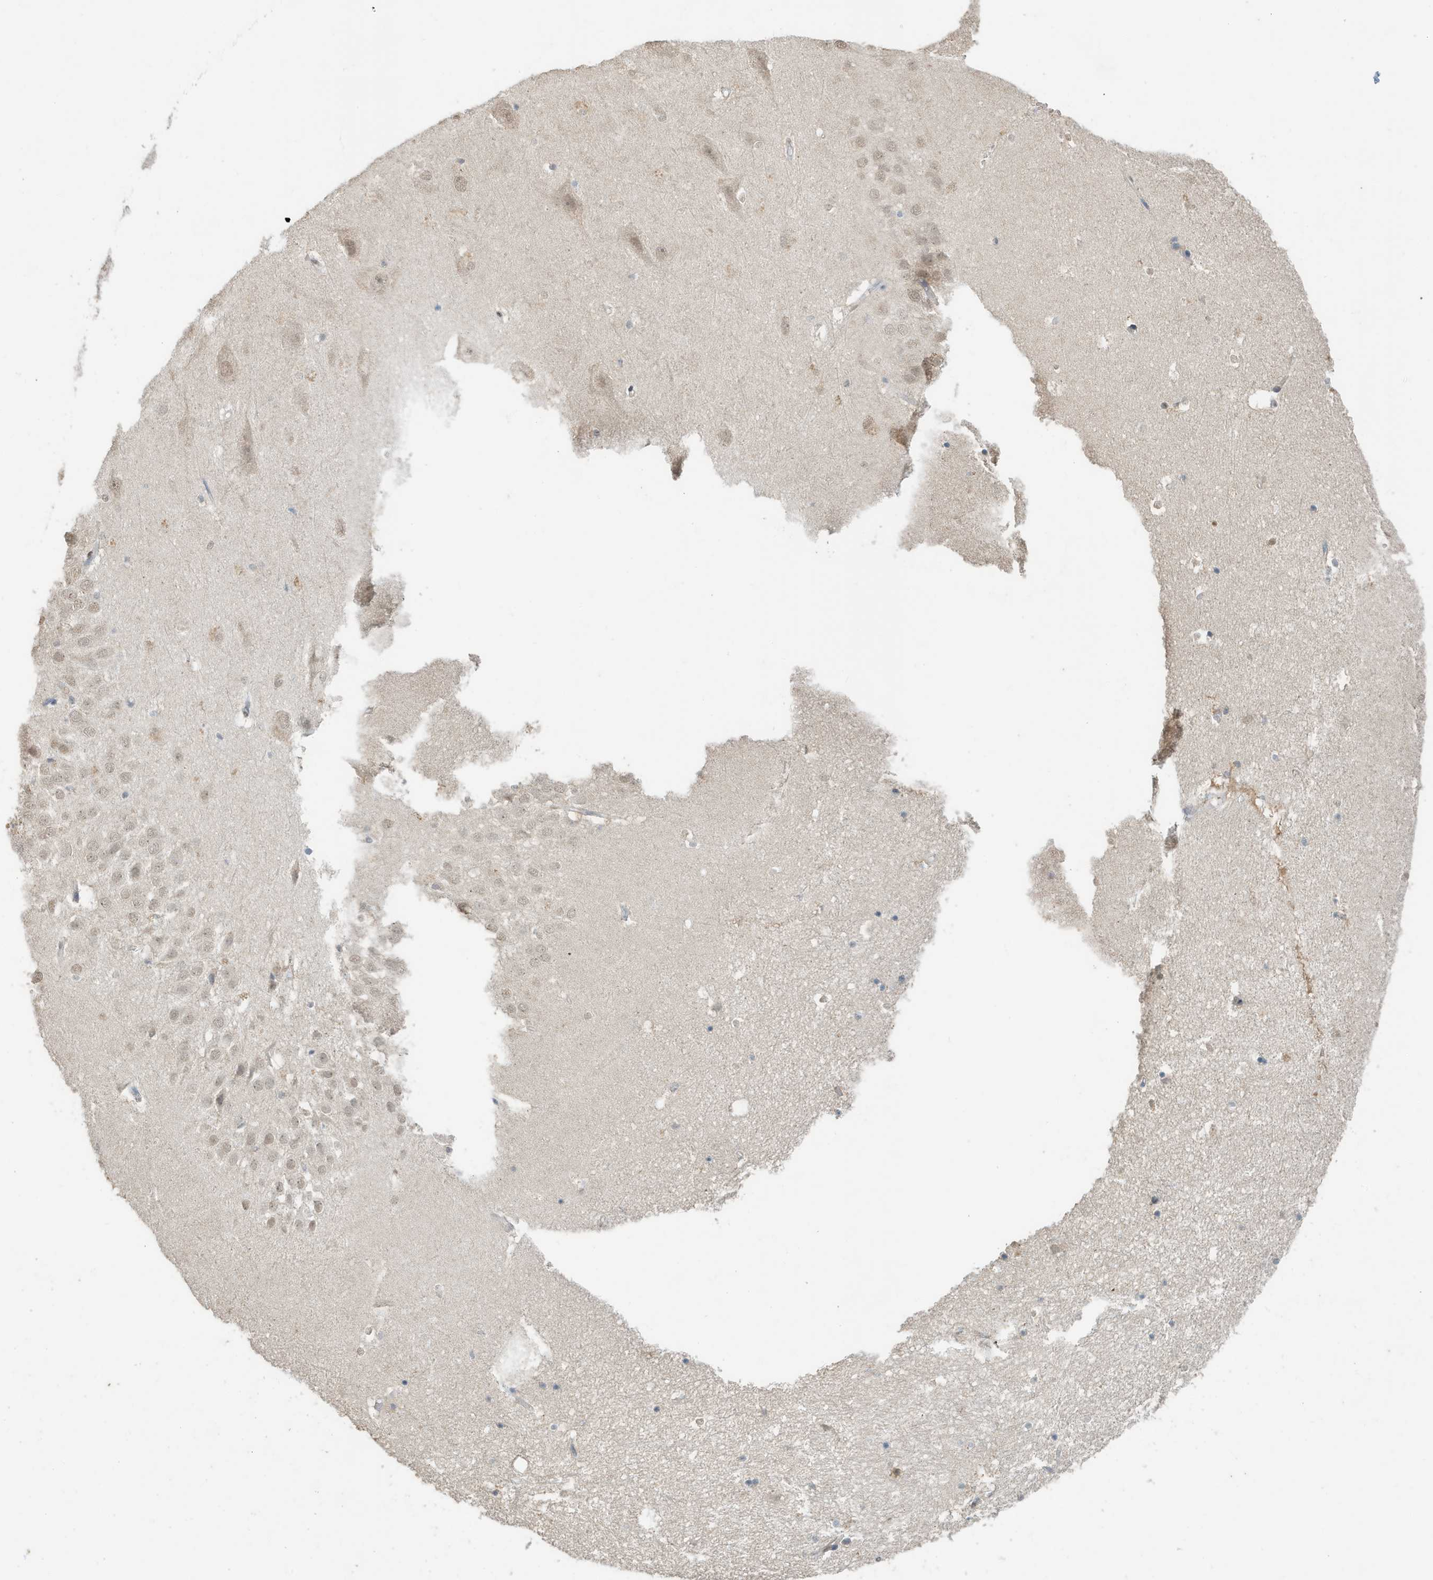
{"staining": {"intensity": "negative", "quantity": "none", "location": "none"}, "tissue": "hippocampus", "cell_type": "Glial cells", "image_type": "normal", "snomed": [{"axis": "morphology", "description": "Normal tissue, NOS"}, {"axis": "topography", "description": "Hippocampus"}], "caption": "A high-resolution photomicrograph shows immunohistochemistry (IHC) staining of unremarkable hippocampus, which displays no significant expression in glial cells. (Immunohistochemistry (ihc), brightfield microscopy, high magnification).", "gene": "DEFA1", "patient": {"sex": "female", "age": 52}}